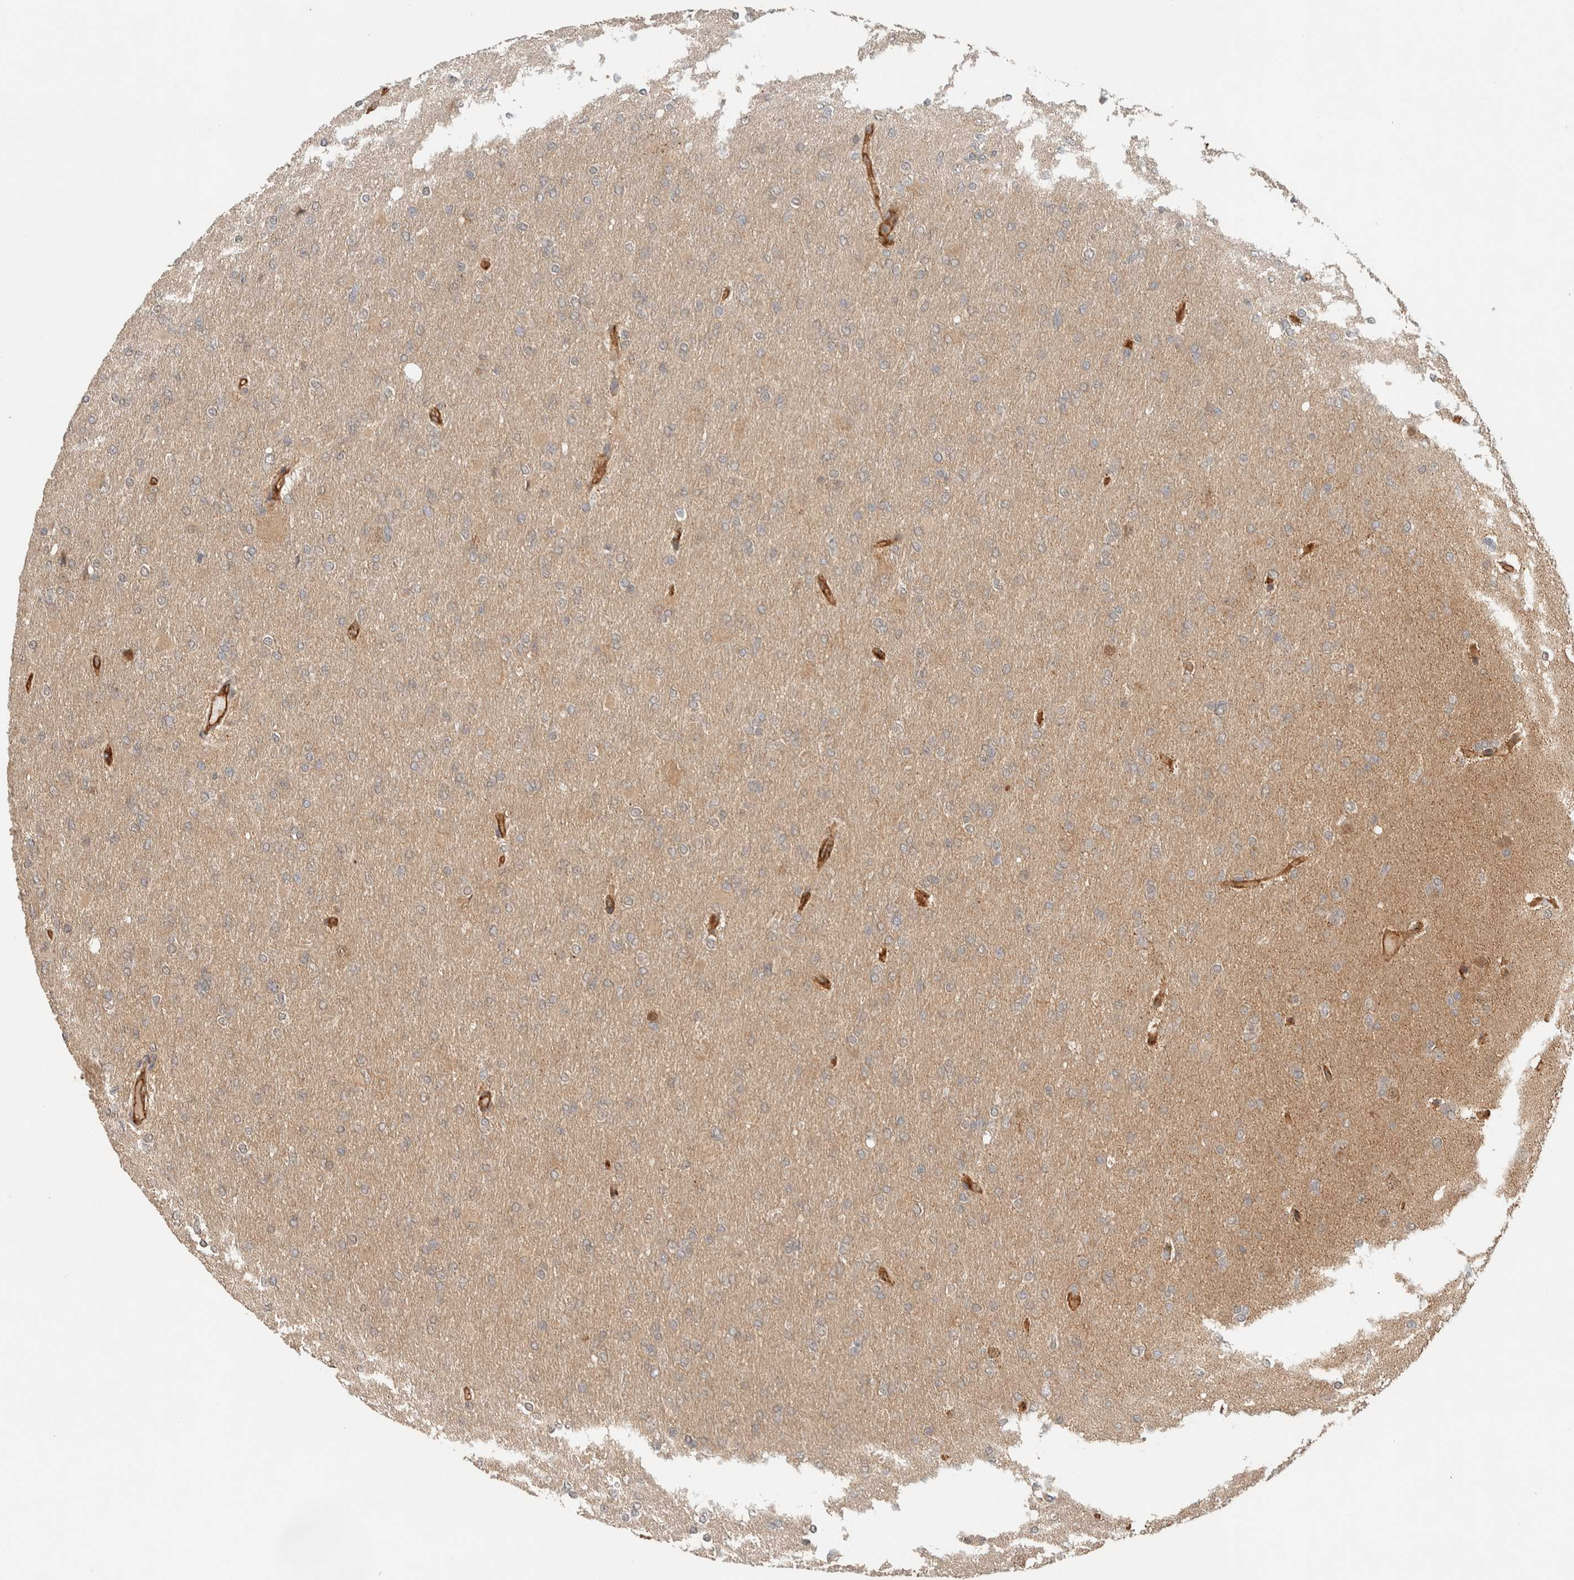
{"staining": {"intensity": "moderate", "quantity": "25%-75%", "location": "cytoplasmic/membranous"}, "tissue": "glioma", "cell_type": "Tumor cells", "image_type": "cancer", "snomed": [{"axis": "morphology", "description": "Glioma, malignant, High grade"}, {"axis": "topography", "description": "Cerebral cortex"}], "caption": "Protein expression analysis of human glioma reveals moderate cytoplasmic/membranous expression in about 25%-75% of tumor cells.", "gene": "ZNF567", "patient": {"sex": "female", "age": 36}}